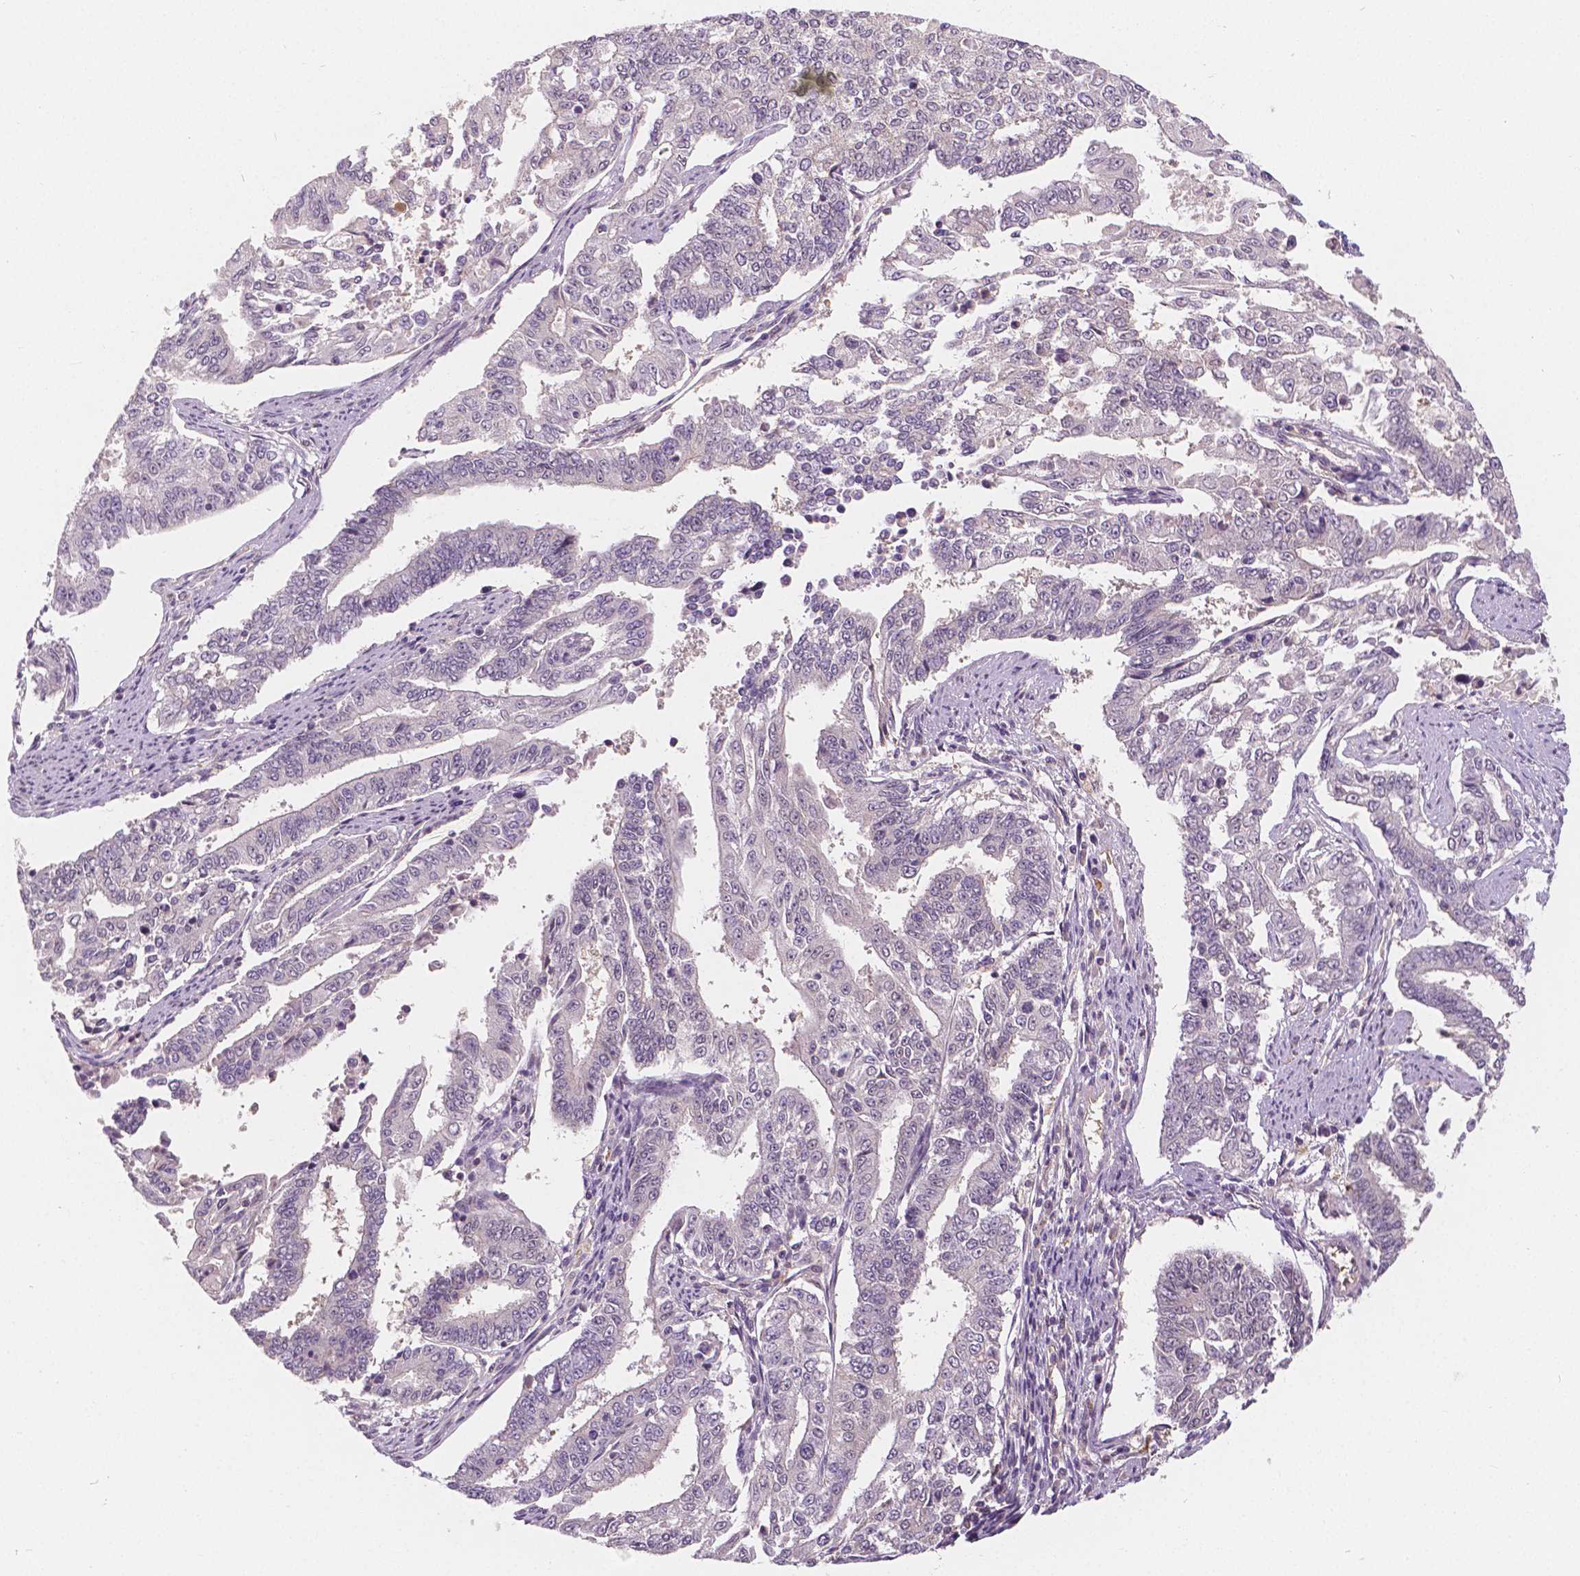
{"staining": {"intensity": "negative", "quantity": "none", "location": "none"}, "tissue": "endometrial cancer", "cell_type": "Tumor cells", "image_type": "cancer", "snomed": [{"axis": "morphology", "description": "Adenocarcinoma, NOS"}, {"axis": "topography", "description": "Uterus"}], "caption": "This is an immunohistochemistry photomicrograph of endometrial adenocarcinoma. There is no staining in tumor cells.", "gene": "NAPRT", "patient": {"sex": "female", "age": 59}}